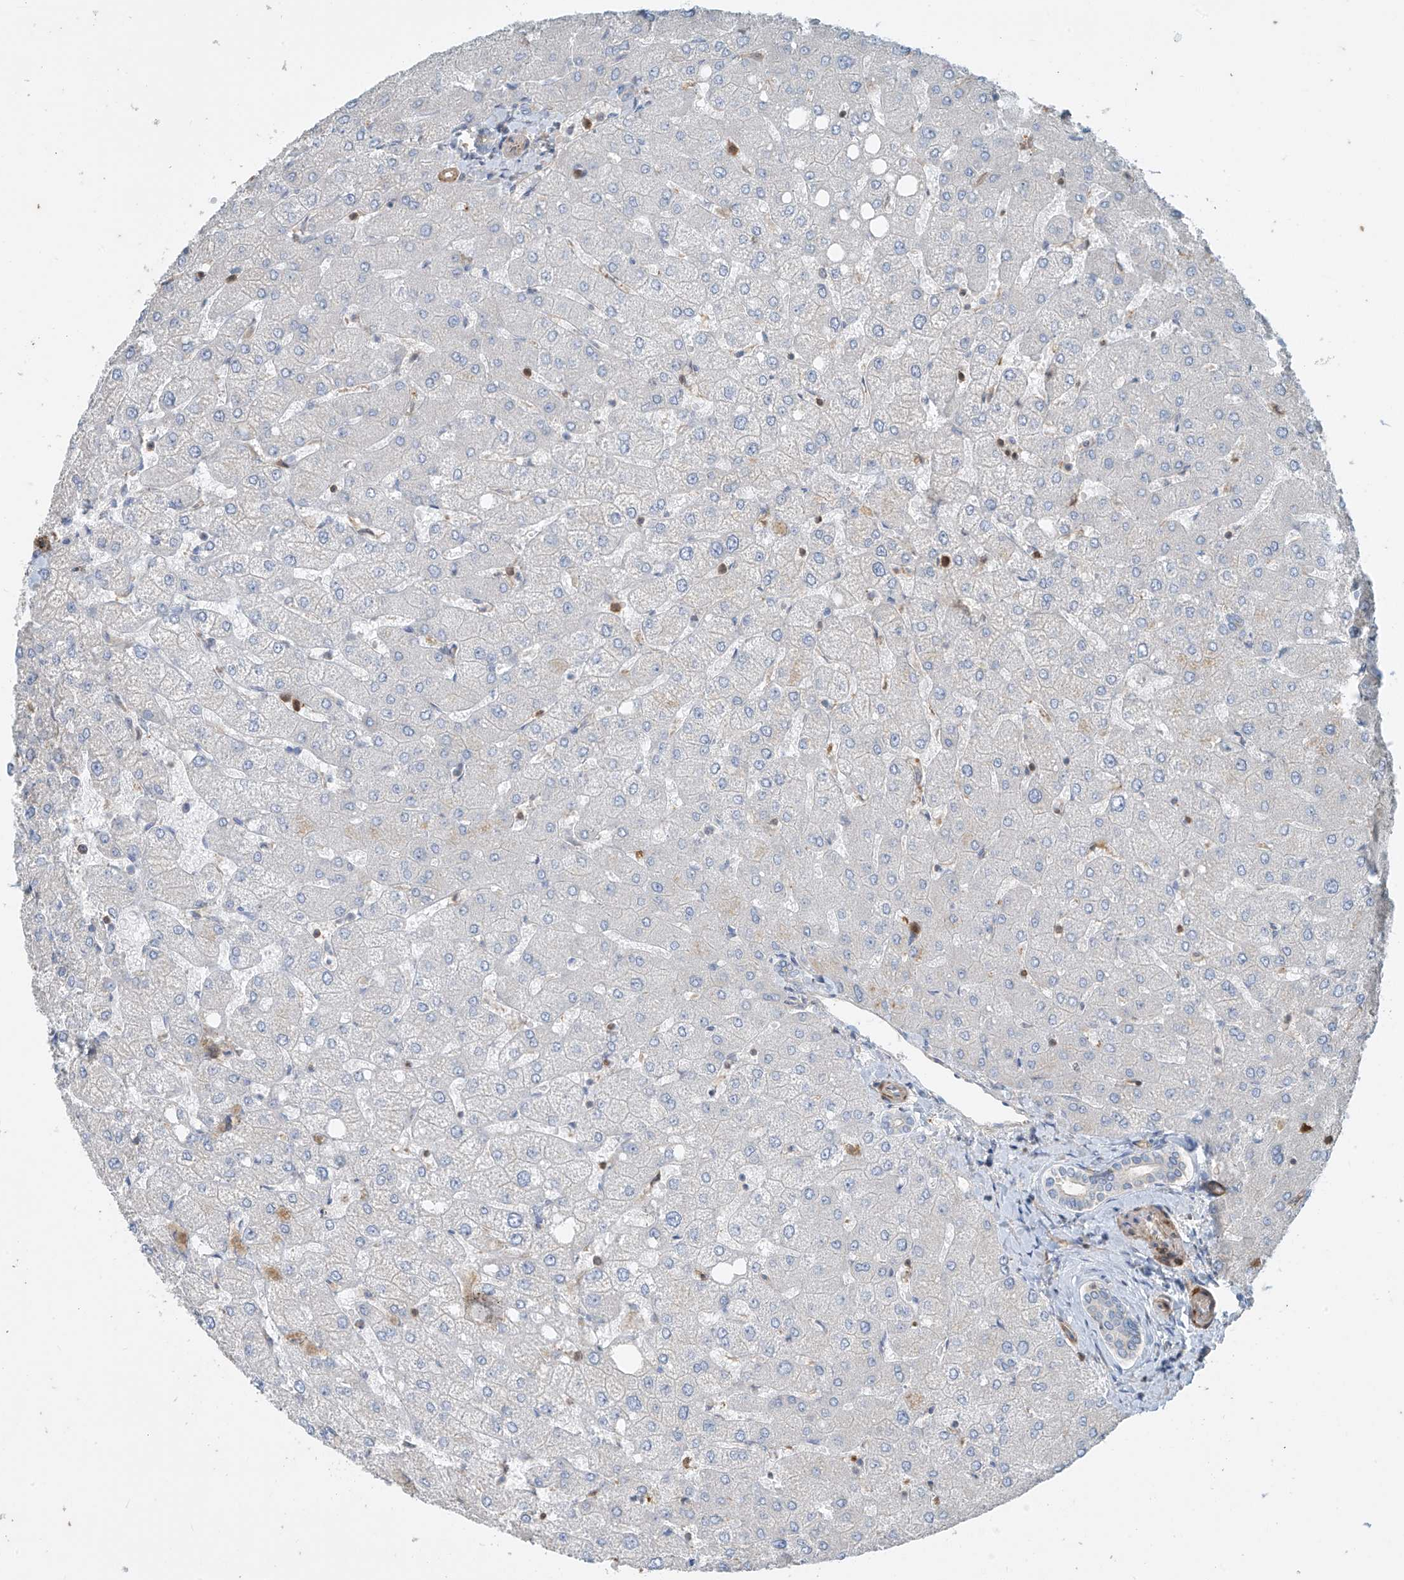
{"staining": {"intensity": "negative", "quantity": "none", "location": "none"}, "tissue": "liver", "cell_type": "Cholangiocytes", "image_type": "normal", "snomed": [{"axis": "morphology", "description": "Normal tissue, NOS"}, {"axis": "topography", "description": "Liver"}], "caption": "DAB (3,3'-diaminobenzidine) immunohistochemical staining of benign liver demonstrates no significant positivity in cholangiocytes.", "gene": "SH3BGRL3", "patient": {"sex": "female", "age": 54}}